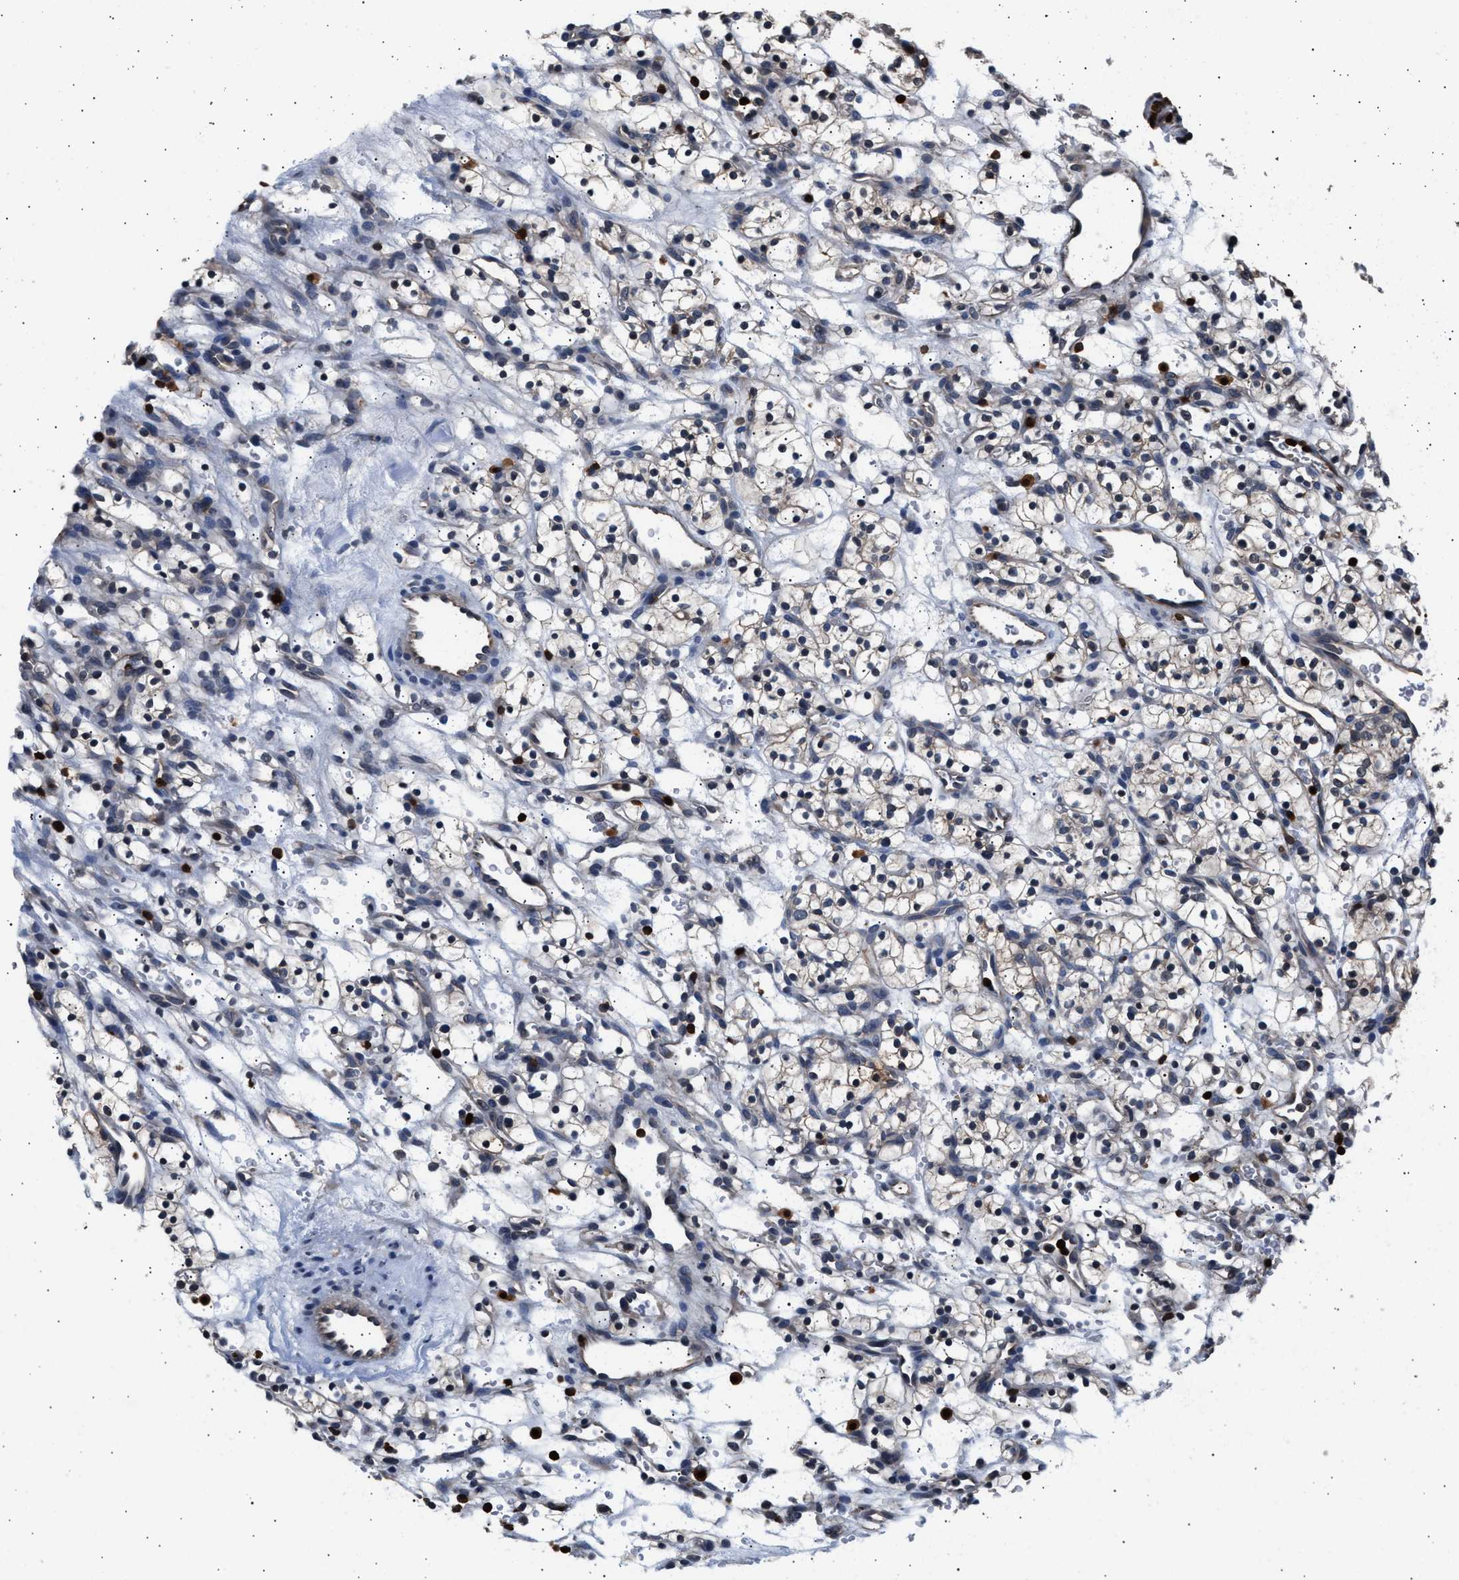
{"staining": {"intensity": "negative", "quantity": "none", "location": "none"}, "tissue": "renal cancer", "cell_type": "Tumor cells", "image_type": "cancer", "snomed": [{"axis": "morphology", "description": "Adenocarcinoma, NOS"}, {"axis": "topography", "description": "Kidney"}], "caption": "An immunohistochemistry (IHC) histopathology image of renal cancer (adenocarcinoma) is shown. There is no staining in tumor cells of renal cancer (adenocarcinoma).", "gene": "GRAP2", "patient": {"sex": "female", "age": 57}}